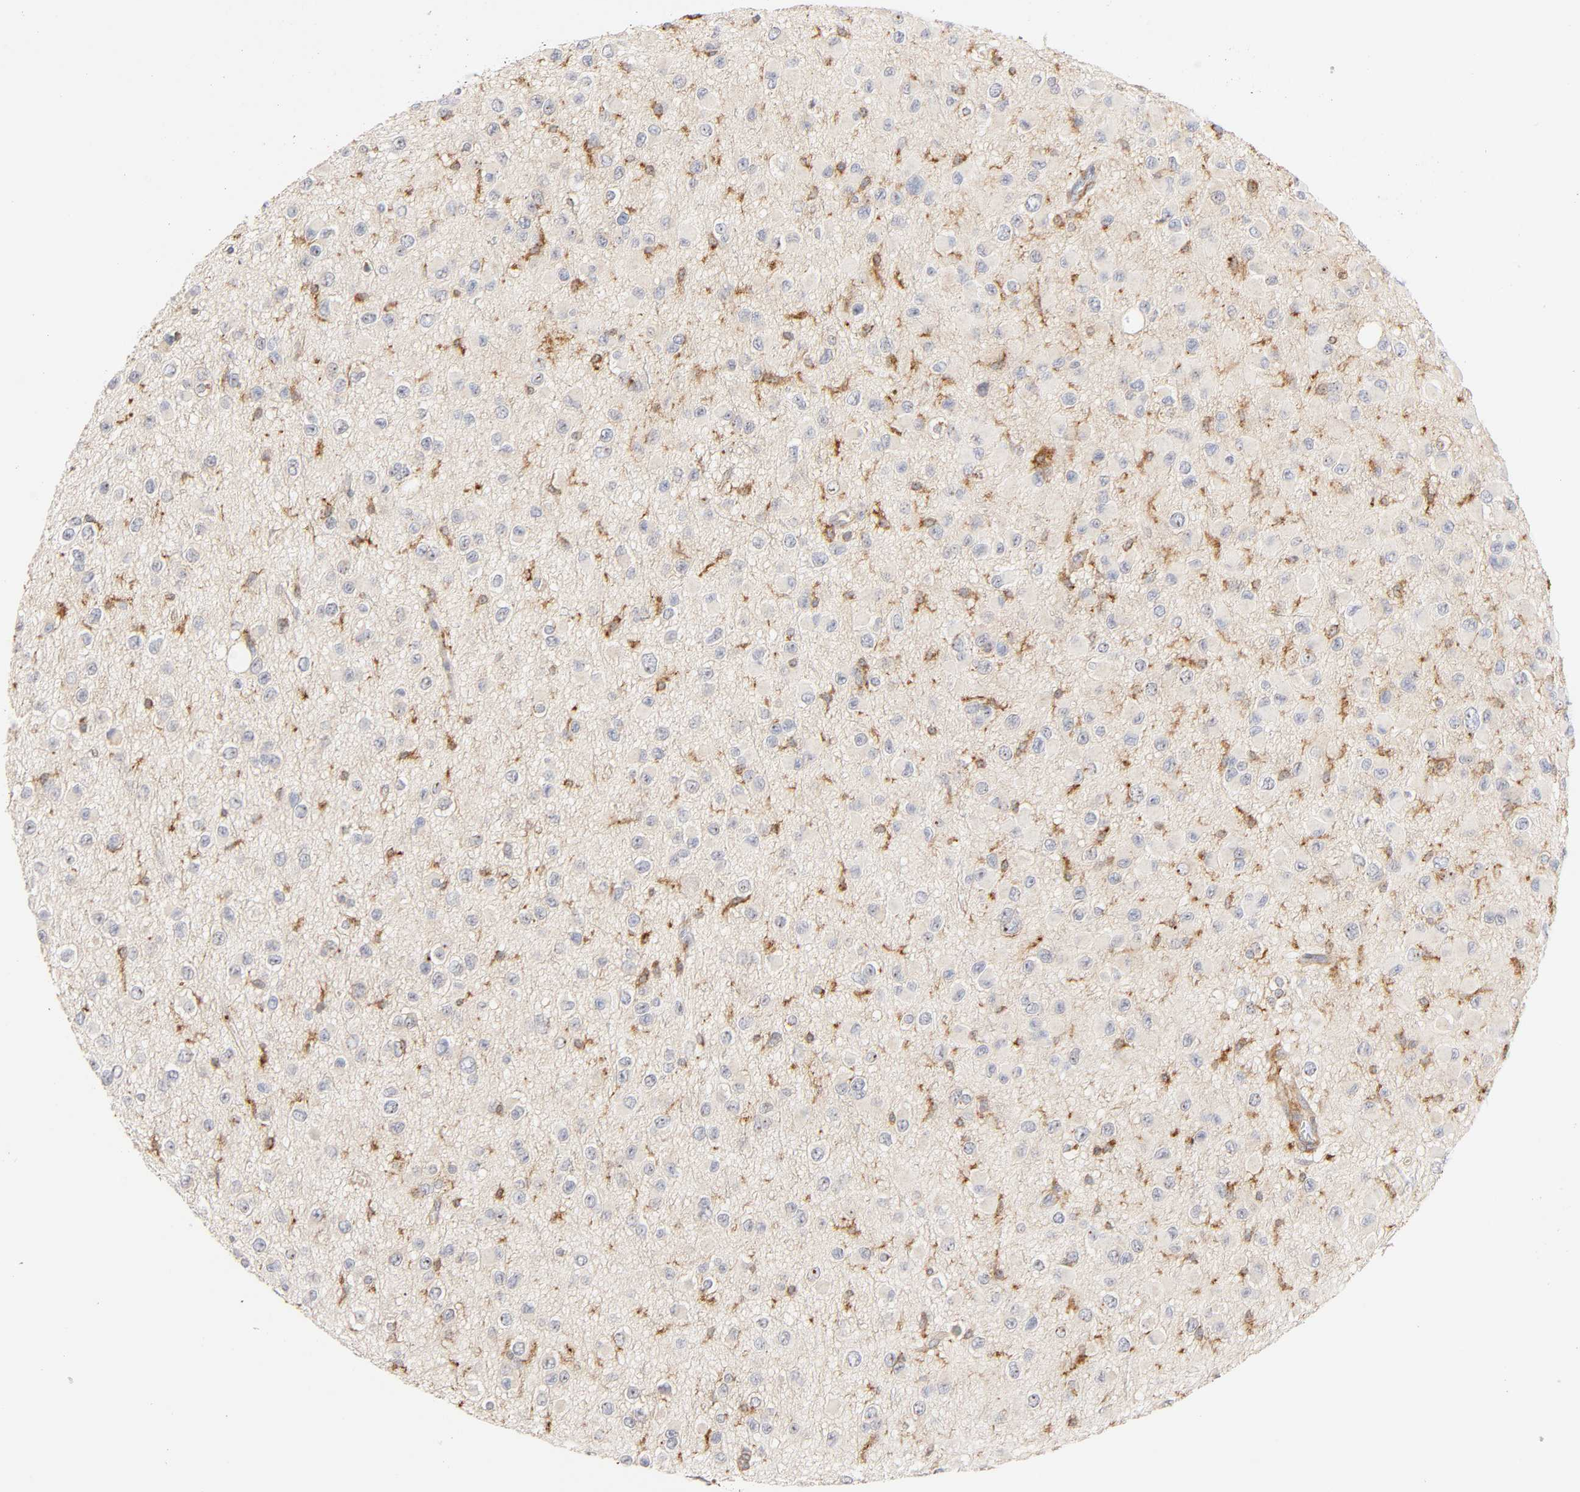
{"staining": {"intensity": "moderate", "quantity": ">75%", "location": "cytoplasmic/membranous,nuclear"}, "tissue": "glioma", "cell_type": "Tumor cells", "image_type": "cancer", "snomed": [{"axis": "morphology", "description": "Glioma, malignant, Low grade"}, {"axis": "topography", "description": "Brain"}], "caption": "Protein staining by immunohistochemistry reveals moderate cytoplasmic/membranous and nuclear expression in about >75% of tumor cells in glioma.", "gene": "PLD1", "patient": {"sex": "male", "age": 42}}